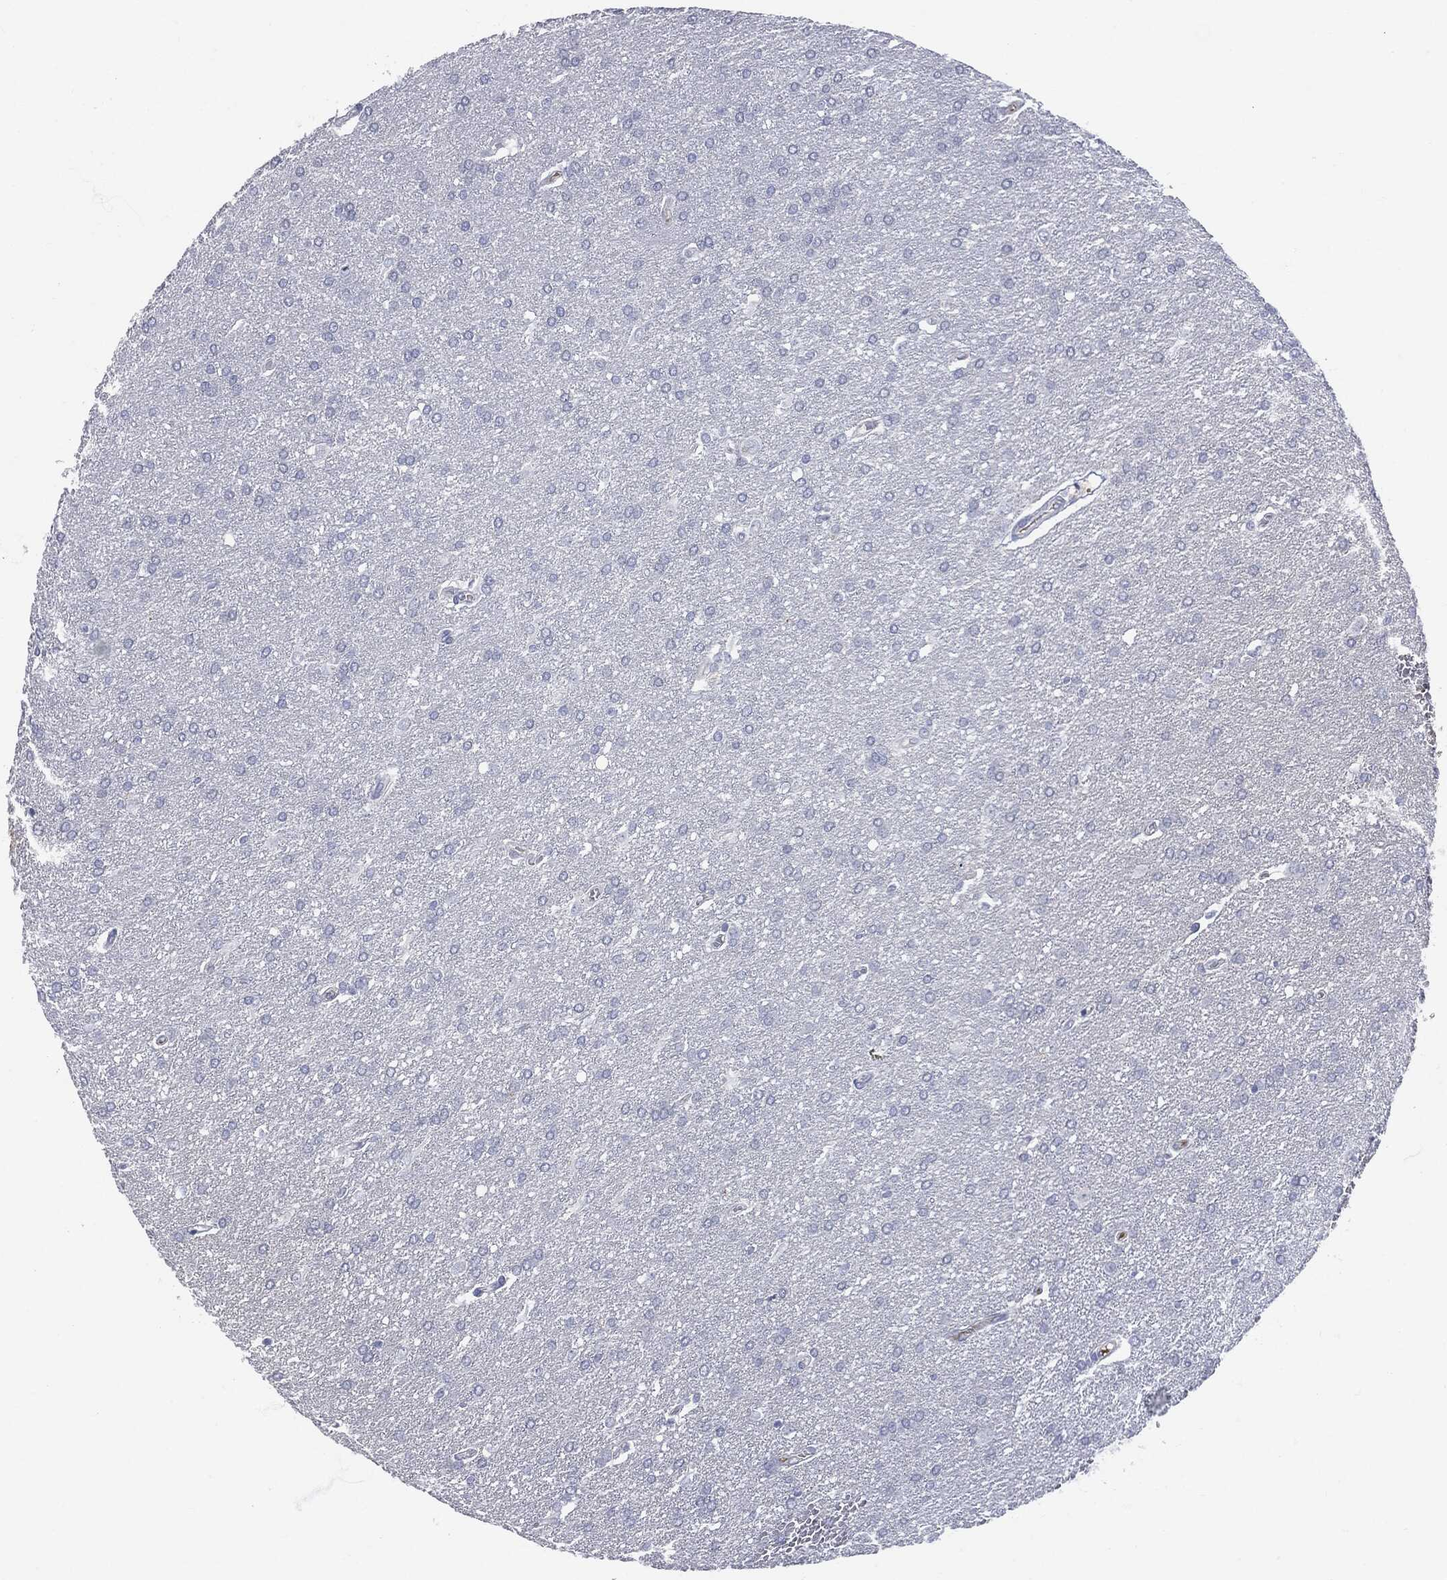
{"staining": {"intensity": "negative", "quantity": "none", "location": "none"}, "tissue": "glioma", "cell_type": "Tumor cells", "image_type": "cancer", "snomed": [{"axis": "morphology", "description": "Glioma, malignant, Low grade"}, {"axis": "topography", "description": "Brain"}], "caption": "This histopathology image is of glioma stained with immunohistochemistry (IHC) to label a protein in brown with the nuclei are counter-stained blue. There is no staining in tumor cells.", "gene": "BTK", "patient": {"sex": "female", "age": 32}}